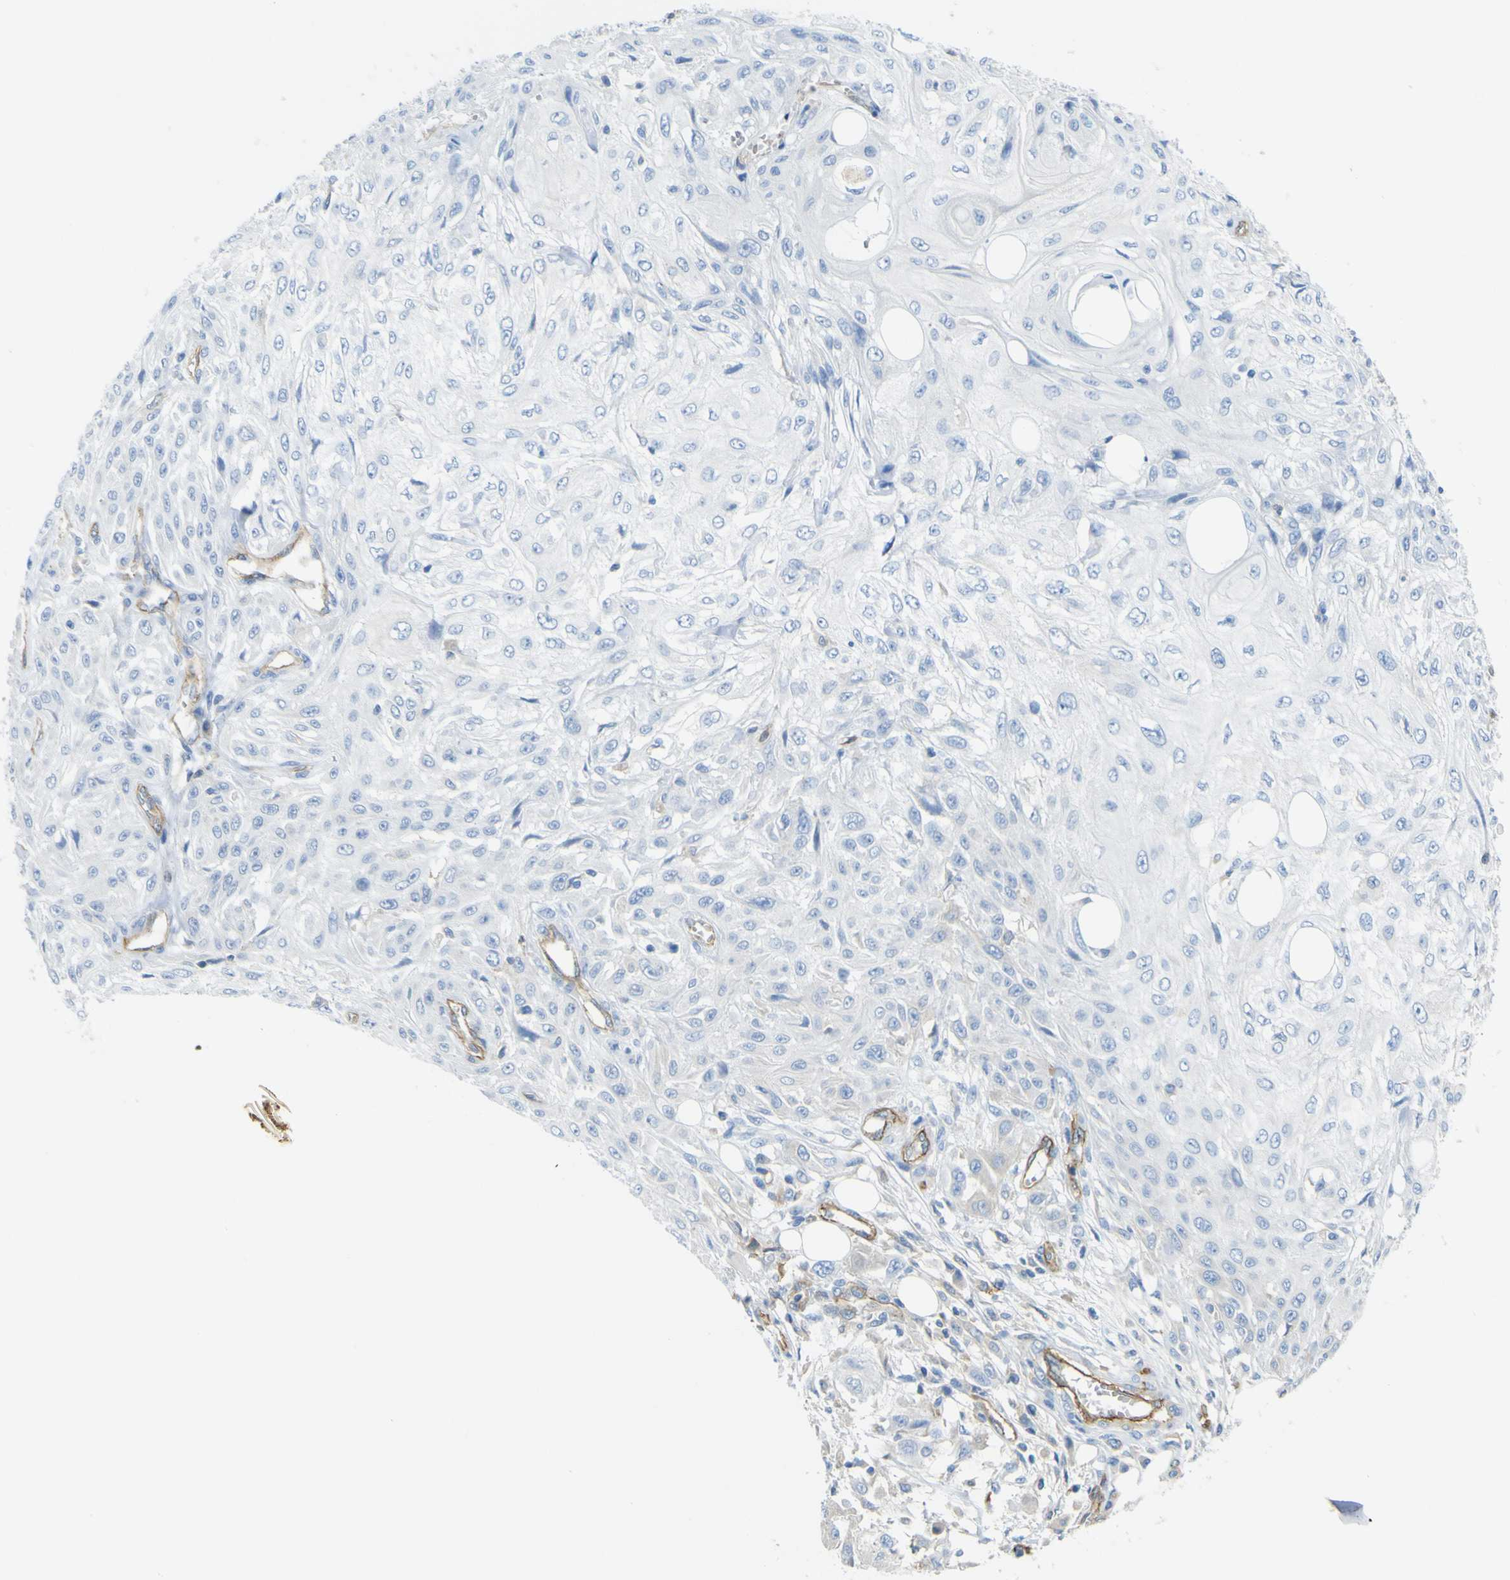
{"staining": {"intensity": "negative", "quantity": "none", "location": "none"}, "tissue": "skin cancer", "cell_type": "Tumor cells", "image_type": "cancer", "snomed": [{"axis": "morphology", "description": "Squamous cell carcinoma, NOS"}, {"axis": "topography", "description": "Skin"}], "caption": "This image is of skin cancer stained with immunohistochemistry (IHC) to label a protein in brown with the nuclei are counter-stained blue. There is no positivity in tumor cells. (Stains: DAB immunohistochemistry with hematoxylin counter stain, Microscopy: brightfield microscopy at high magnification).", "gene": "CD93", "patient": {"sex": "male", "age": 75}}